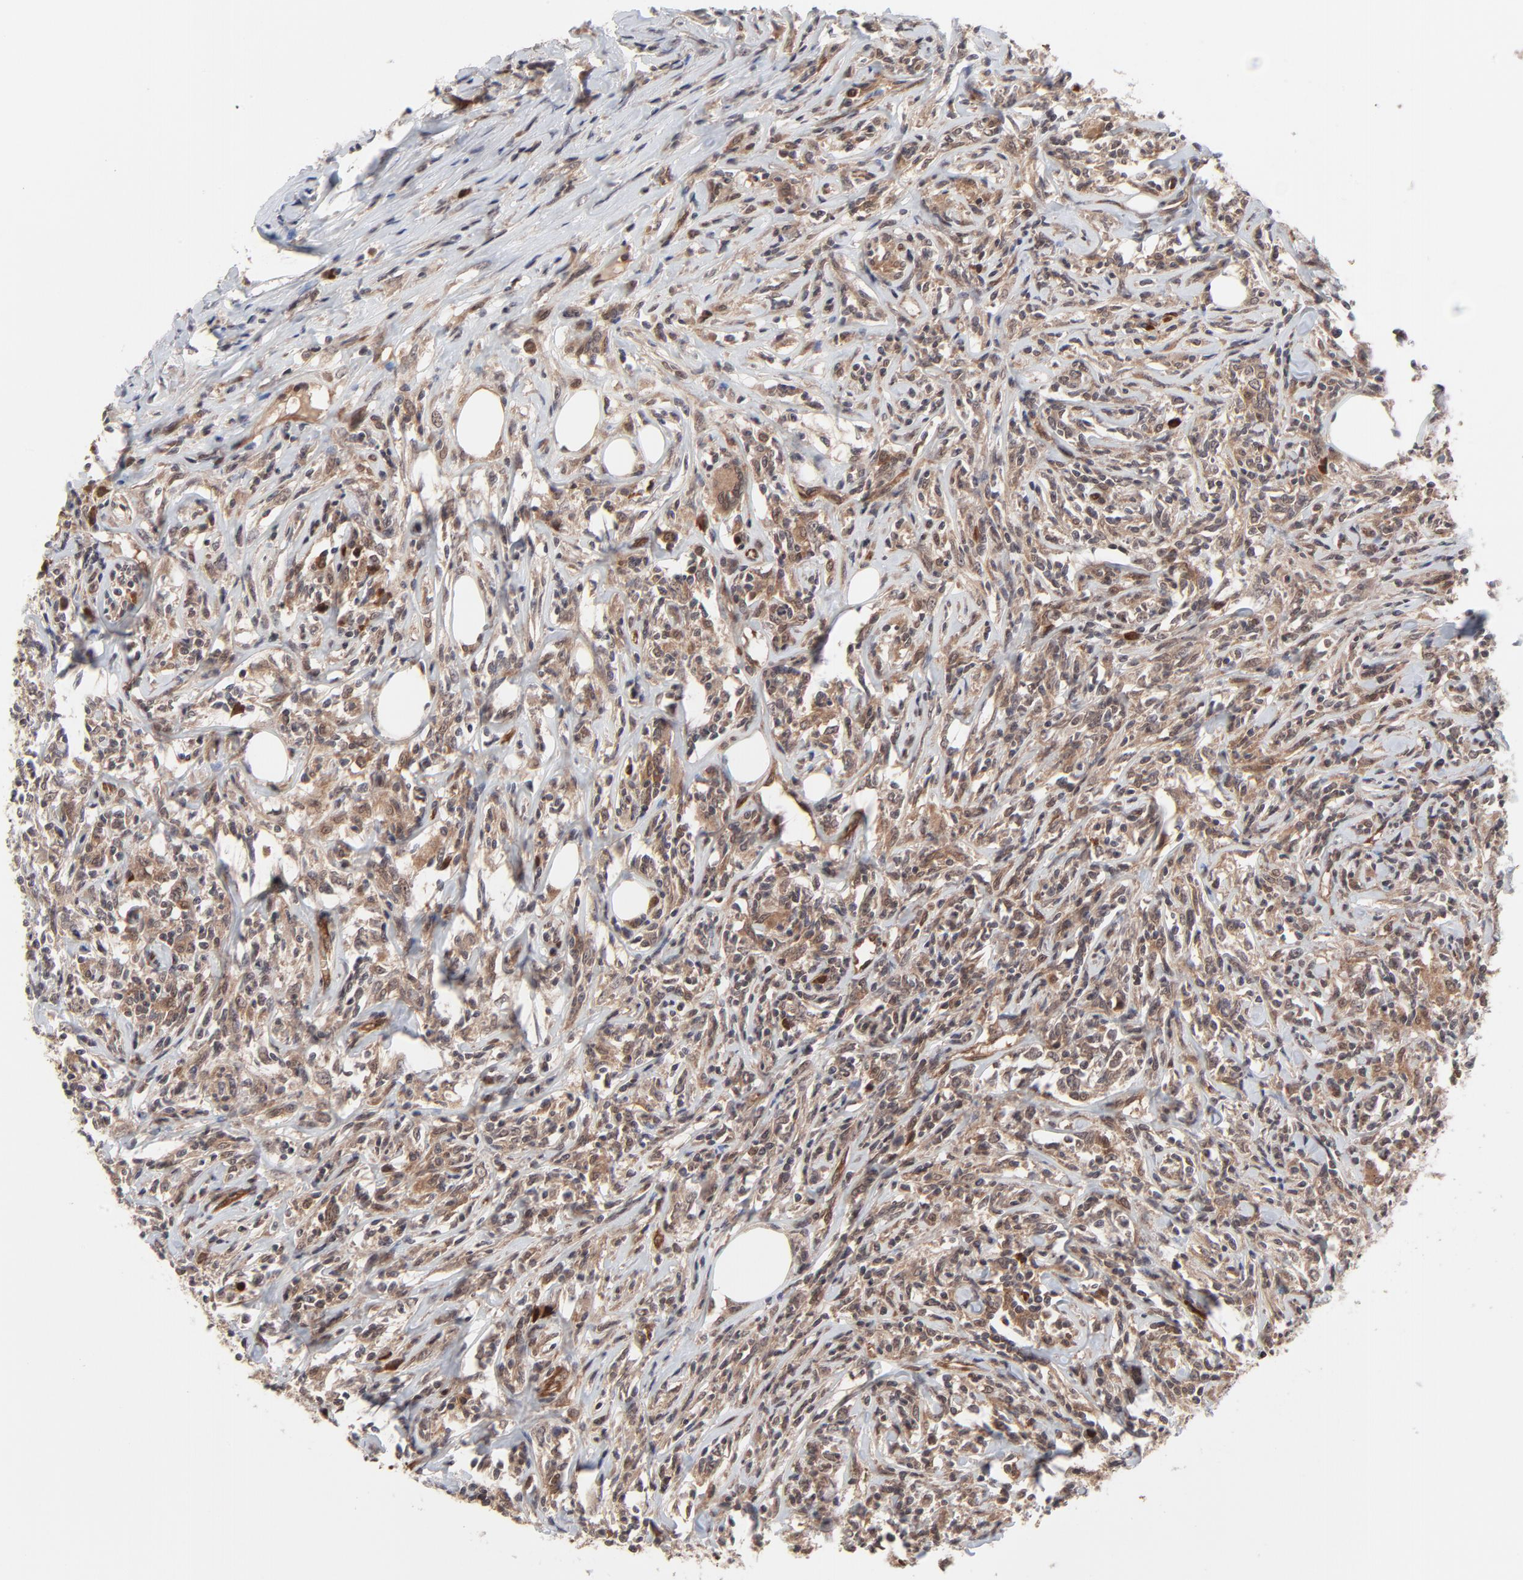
{"staining": {"intensity": "moderate", "quantity": ">75%", "location": "cytoplasmic/membranous"}, "tissue": "lymphoma", "cell_type": "Tumor cells", "image_type": "cancer", "snomed": [{"axis": "morphology", "description": "Malignant lymphoma, non-Hodgkin's type, High grade"}, {"axis": "topography", "description": "Lymph node"}], "caption": "DAB immunohistochemical staining of malignant lymphoma, non-Hodgkin's type (high-grade) displays moderate cytoplasmic/membranous protein staining in about >75% of tumor cells.", "gene": "CASP10", "patient": {"sex": "female", "age": 84}}